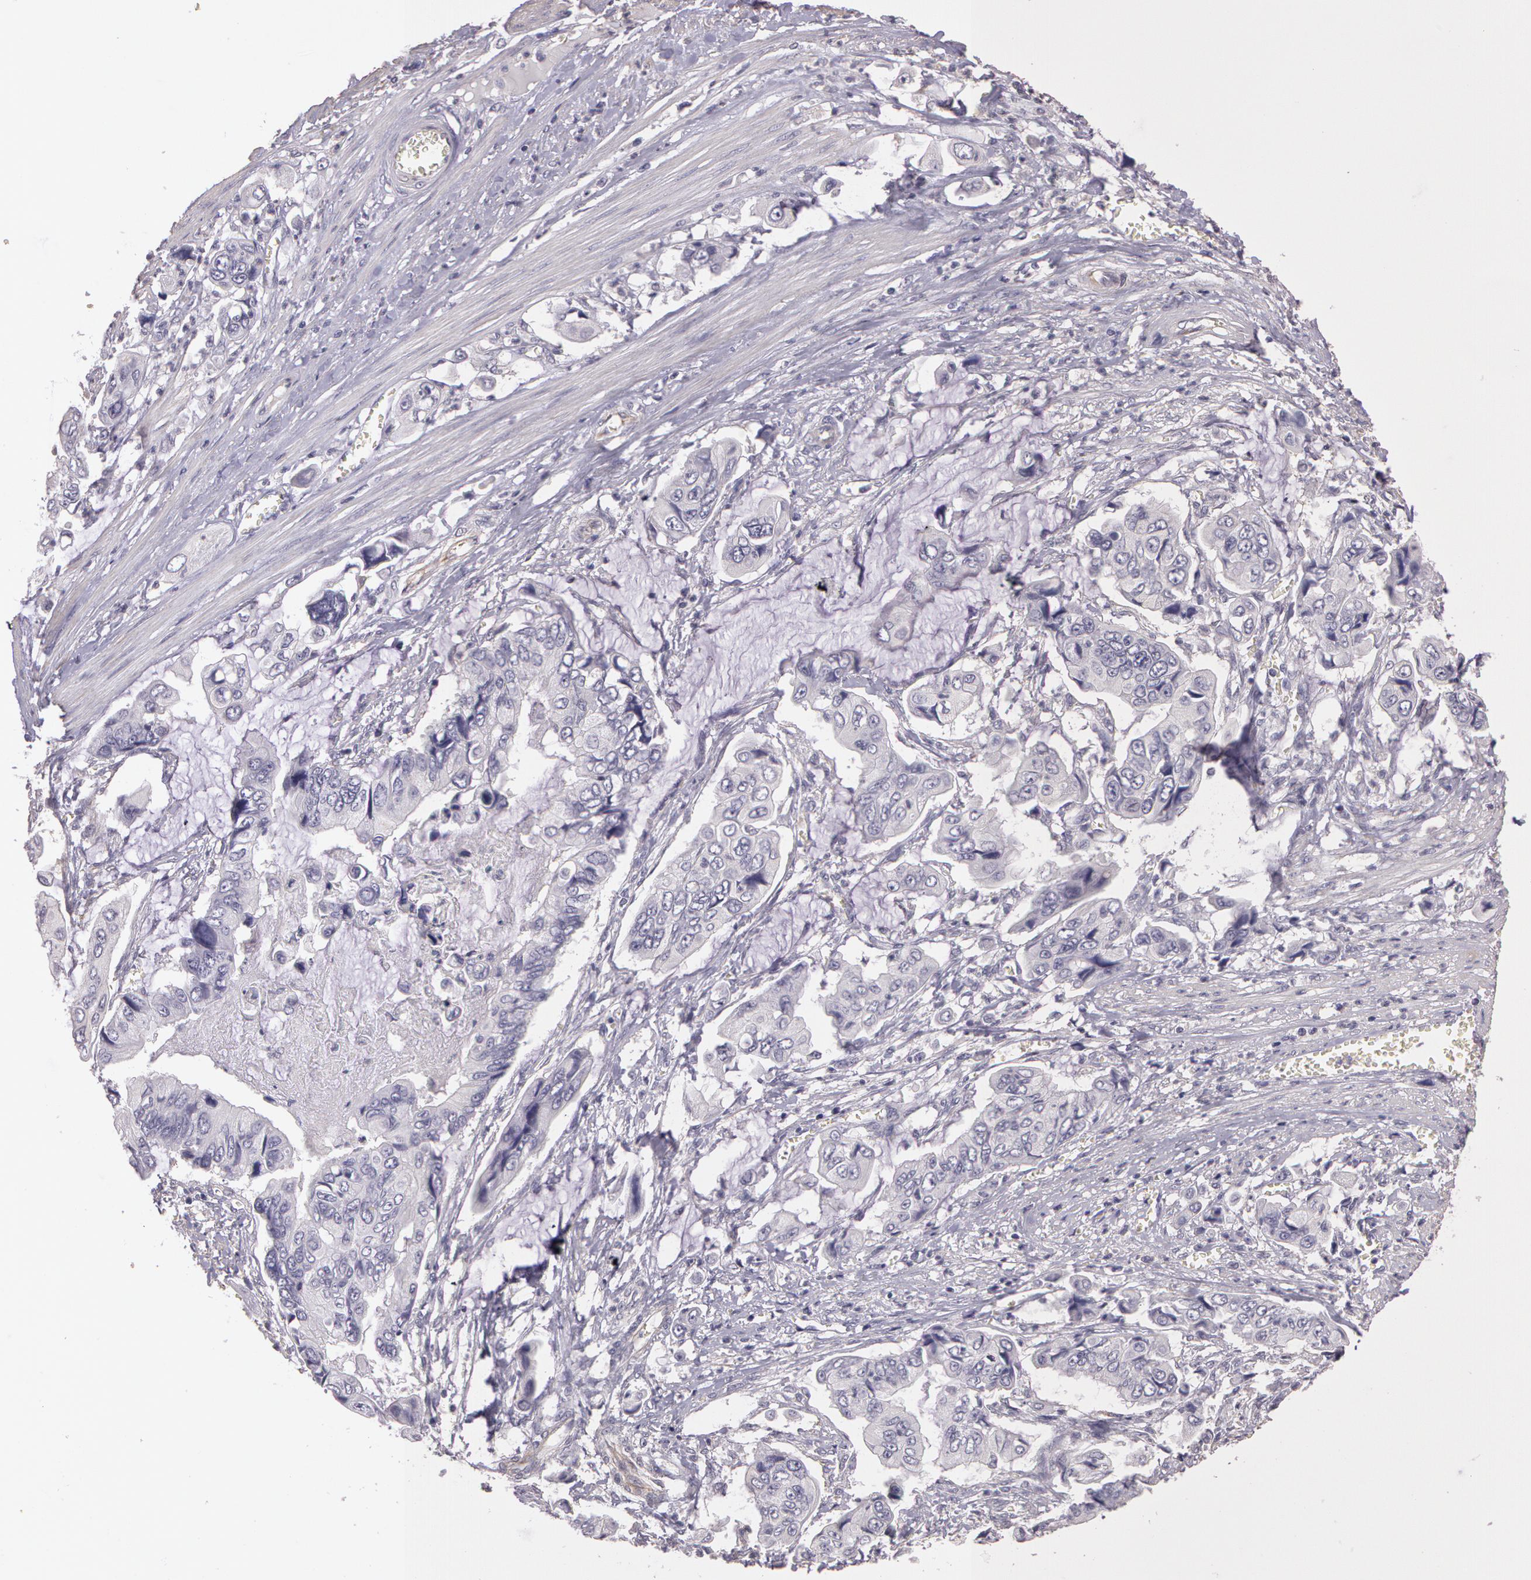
{"staining": {"intensity": "negative", "quantity": "none", "location": "none"}, "tissue": "stomach cancer", "cell_type": "Tumor cells", "image_type": "cancer", "snomed": [{"axis": "morphology", "description": "Adenocarcinoma, NOS"}, {"axis": "topography", "description": "Stomach, upper"}], "caption": "Immunohistochemistry (IHC) photomicrograph of neoplastic tissue: stomach adenocarcinoma stained with DAB (3,3'-diaminobenzidine) exhibits no significant protein staining in tumor cells.", "gene": "G2E3", "patient": {"sex": "male", "age": 80}}